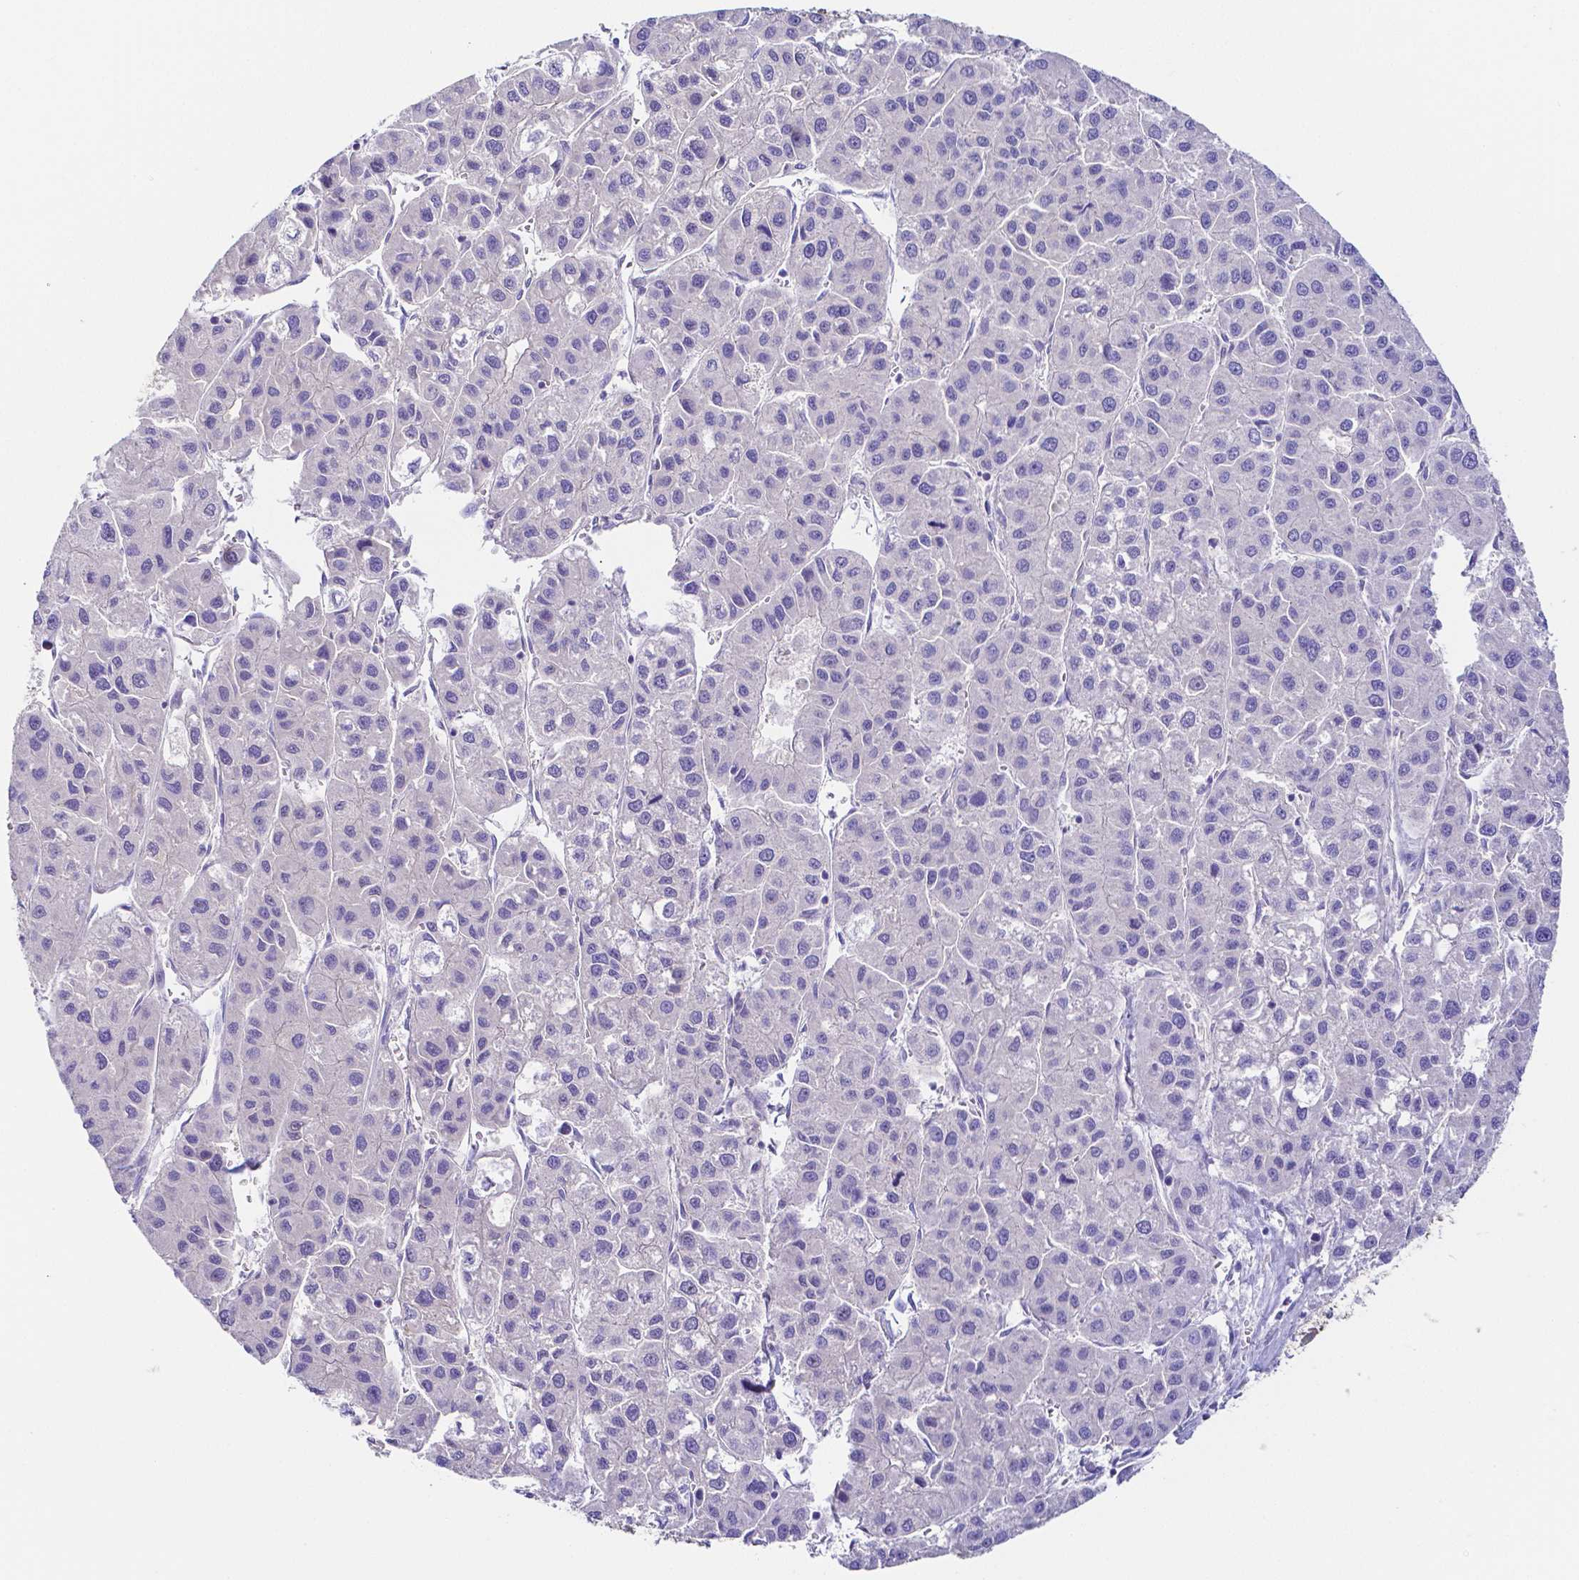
{"staining": {"intensity": "negative", "quantity": "none", "location": "none"}, "tissue": "liver cancer", "cell_type": "Tumor cells", "image_type": "cancer", "snomed": [{"axis": "morphology", "description": "Carcinoma, Hepatocellular, NOS"}, {"axis": "topography", "description": "Liver"}], "caption": "Immunohistochemistry of liver hepatocellular carcinoma reveals no staining in tumor cells.", "gene": "PKP3", "patient": {"sex": "male", "age": 73}}